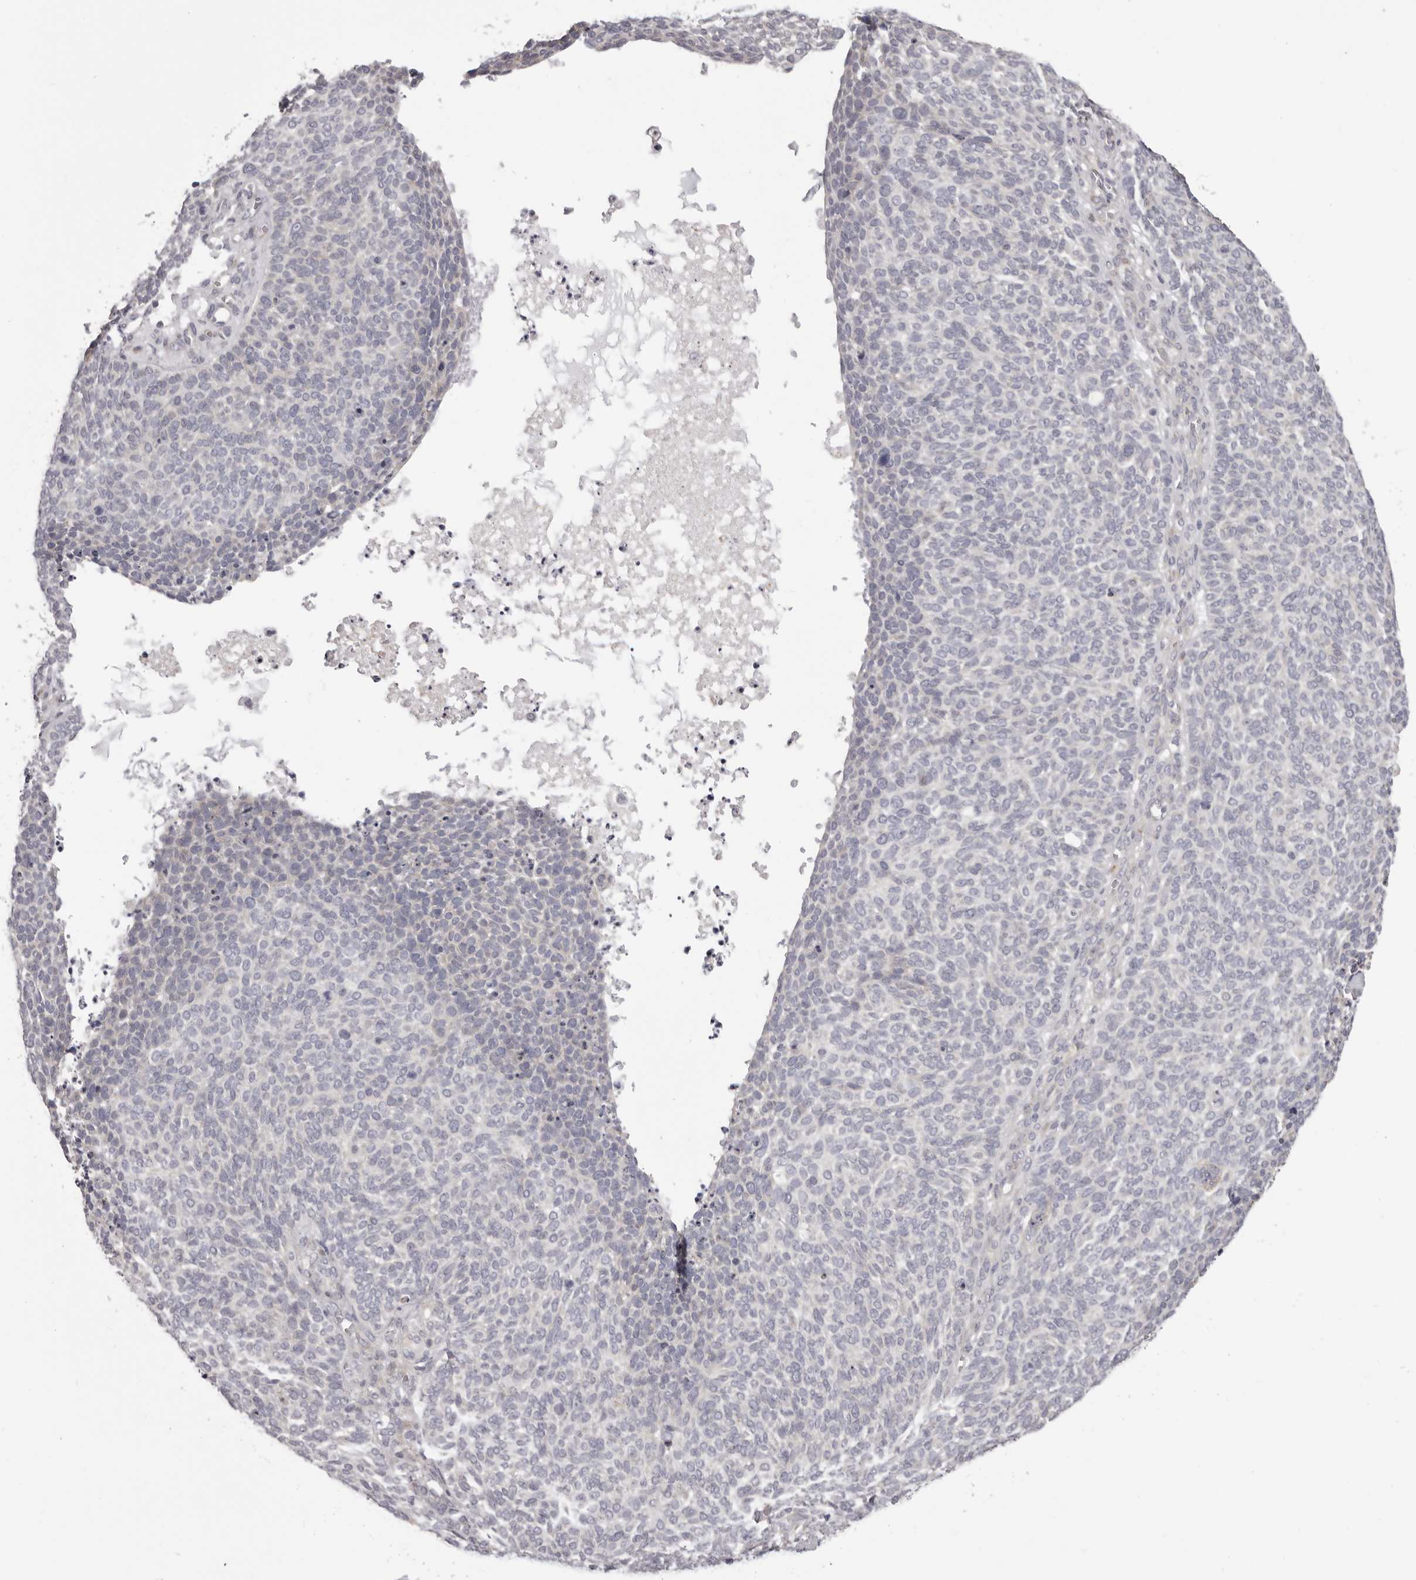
{"staining": {"intensity": "negative", "quantity": "none", "location": "none"}, "tissue": "skin cancer", "cell_type": "Tumor cells", "image_type": "cancer", "snomed": [{"axis": "morphology", "description": "Squamous cell carcinoma, NOS"}, {"axis": "topography", "description": "Skin"}], "caption": "Tumor cells show no significant protein positivity in skin cancer (squamous cell carcinoma).", "gene": "OTUD3", "patient": {"sex": "female", "age": 90}}